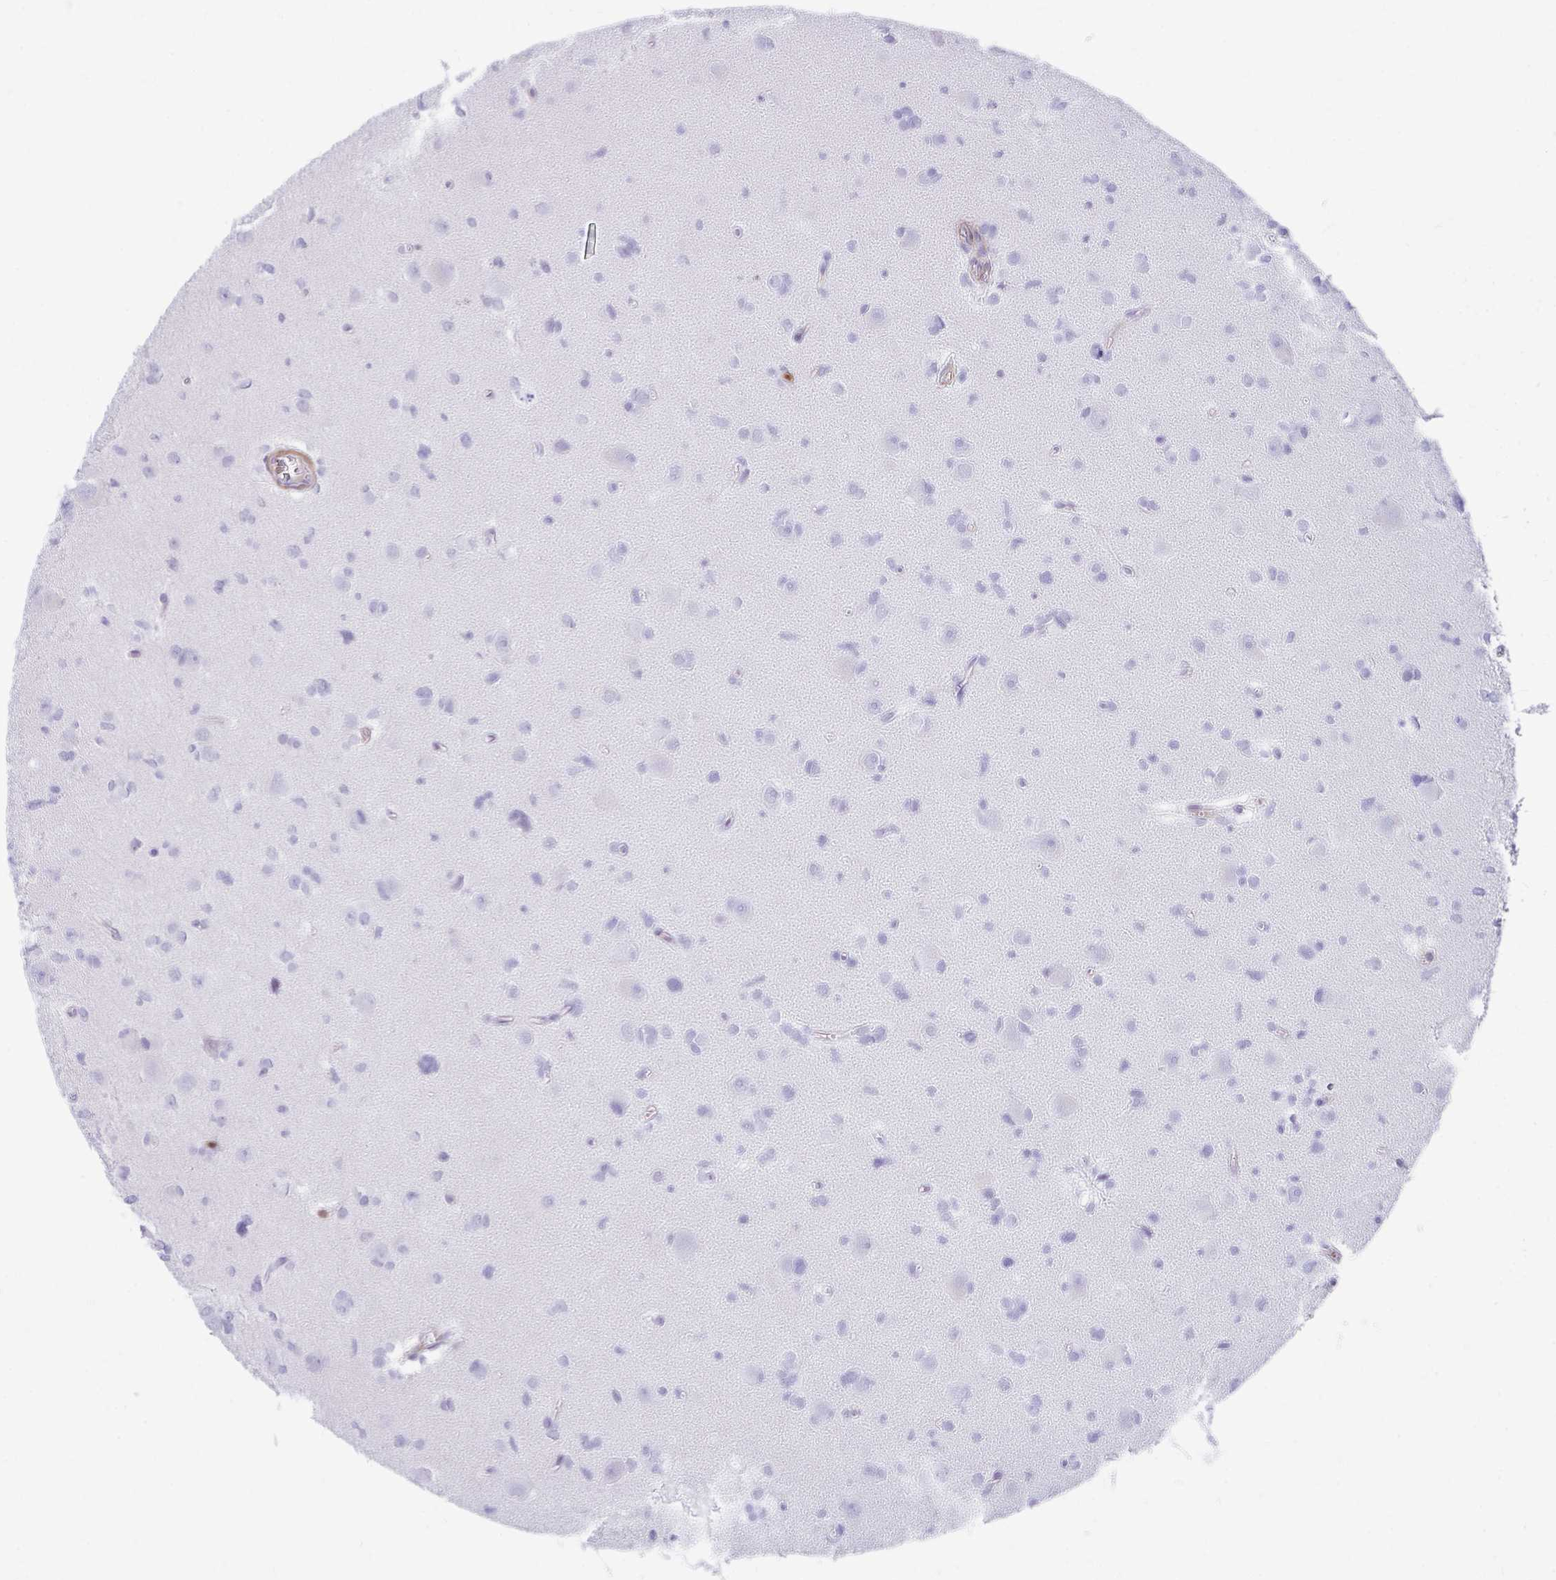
{"staining": {"intensity": "negative", "quantity": "none", "location": "none"}, "tissue": "glioma", "cell_type": "Tumor cells", "image_type": "cancer", "snomed": [{"axis": "morphology", "description": "Glioma, malignant, High grade"}, {"axis": "topography", "description": "Brain"}], "caption": "This is an IHC histopathology image of malignant glioma (high-grade). There is no expression in tumor cells.", "gene": "CSTB", "patient": {"sex": "male", "age": 23}}